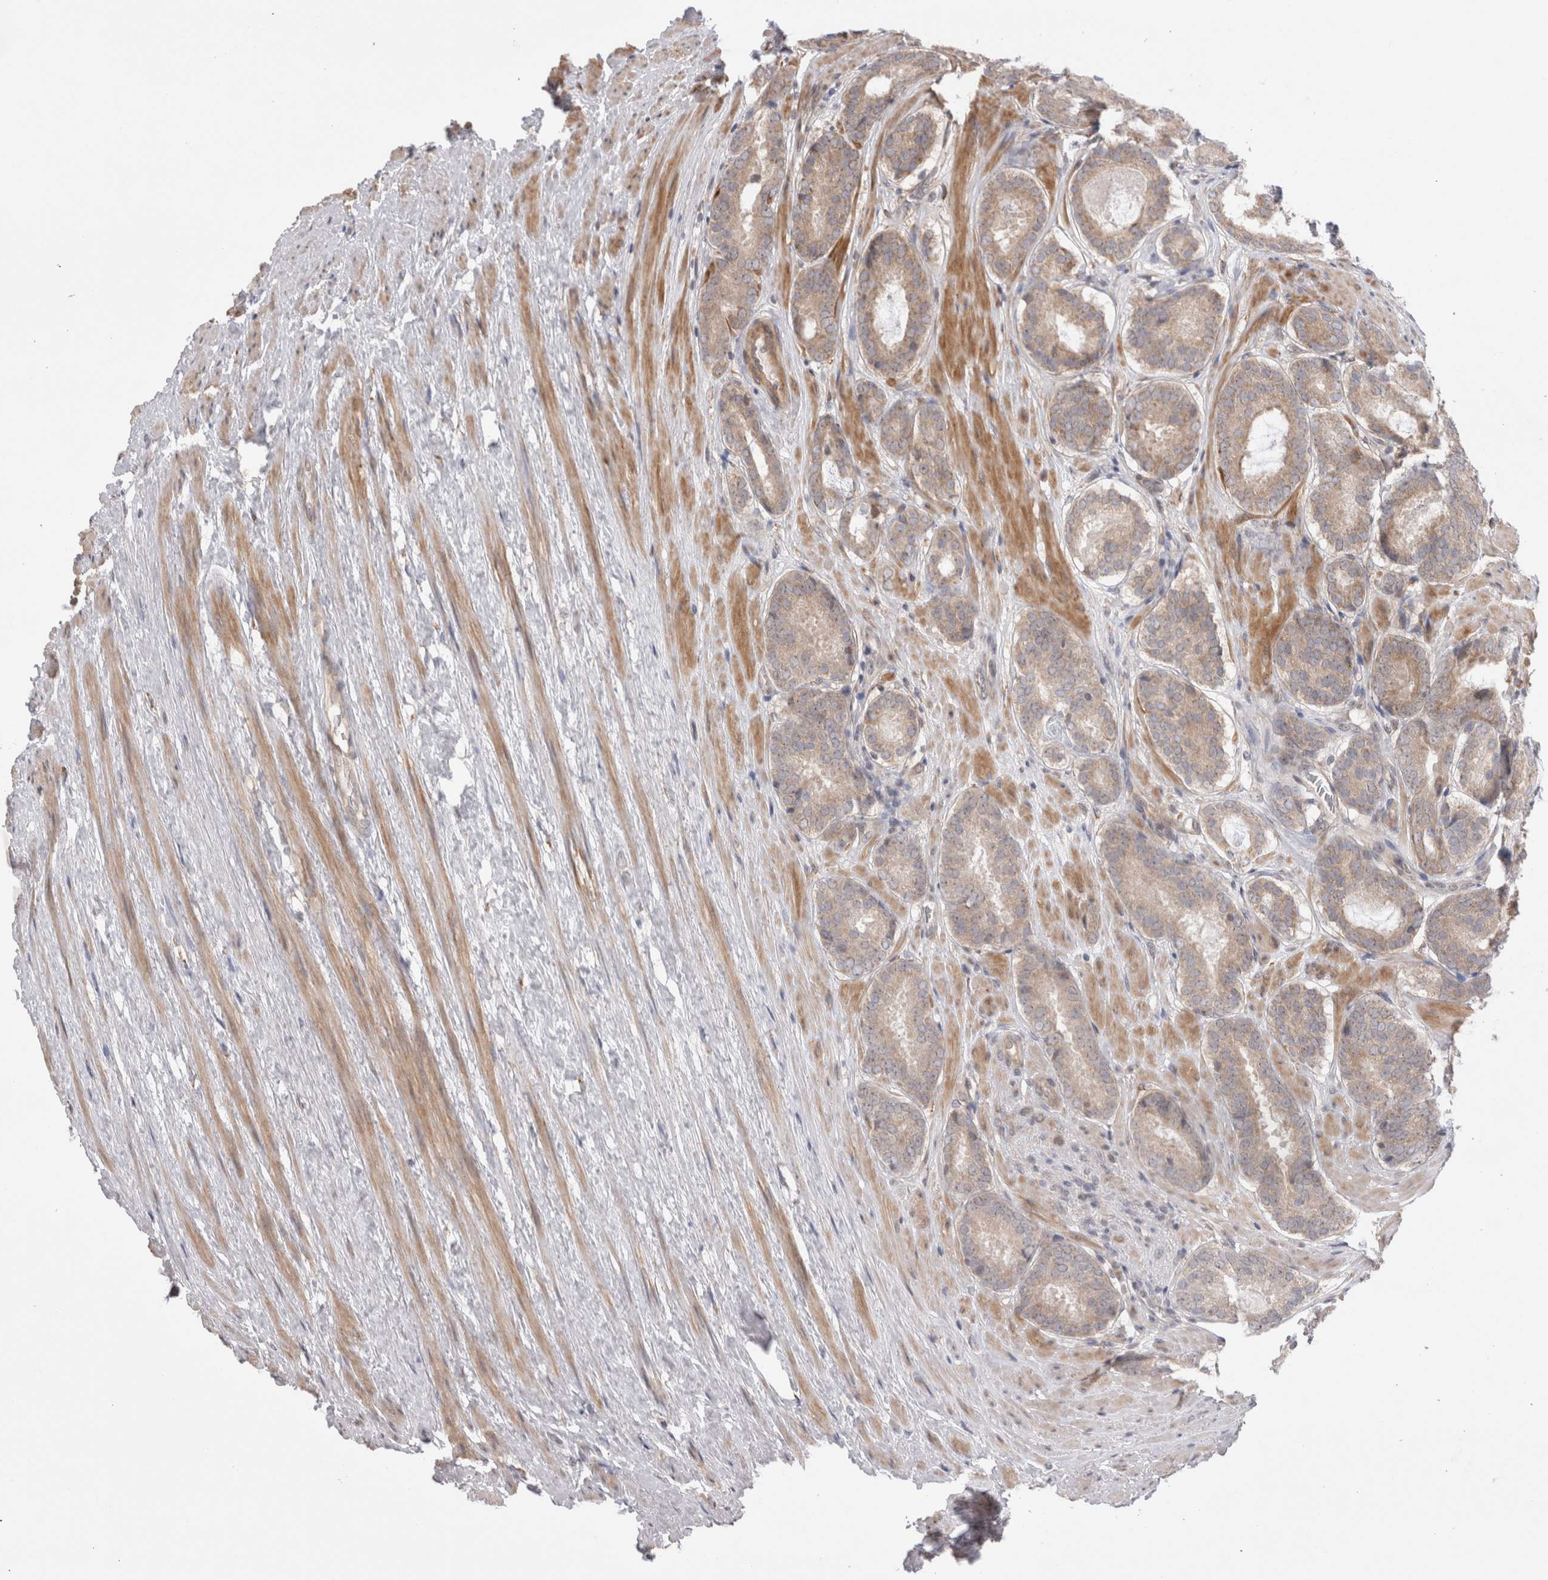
{"staining": {"intensity": "weak", "quantity": "25%-75%", "location": "cytoplasmic/membranous"}, "tissue": "prostate cancer", "cell_type": "Tumor cells", "image_type": "cancer", "snomed": [{"axis": "morphology", "description": "Adenocarcinoma, Low grade"}, {"axis": "topography", "description": "Prostate"}], "caption": "High-magnification brightfield microscopy of adenocarcinoma (low-grade) (prostate) stained with DAB (3,3'-diaminobenzidine) (brown) and counterstained with hematoxylin (blue). tumor cells exhibit weak cytoplasmic/membranous positivity is identified in approximately25%-75% of cells.", "gene": "EXOSC4", "patient": {"sex": "male", "age": 69}}